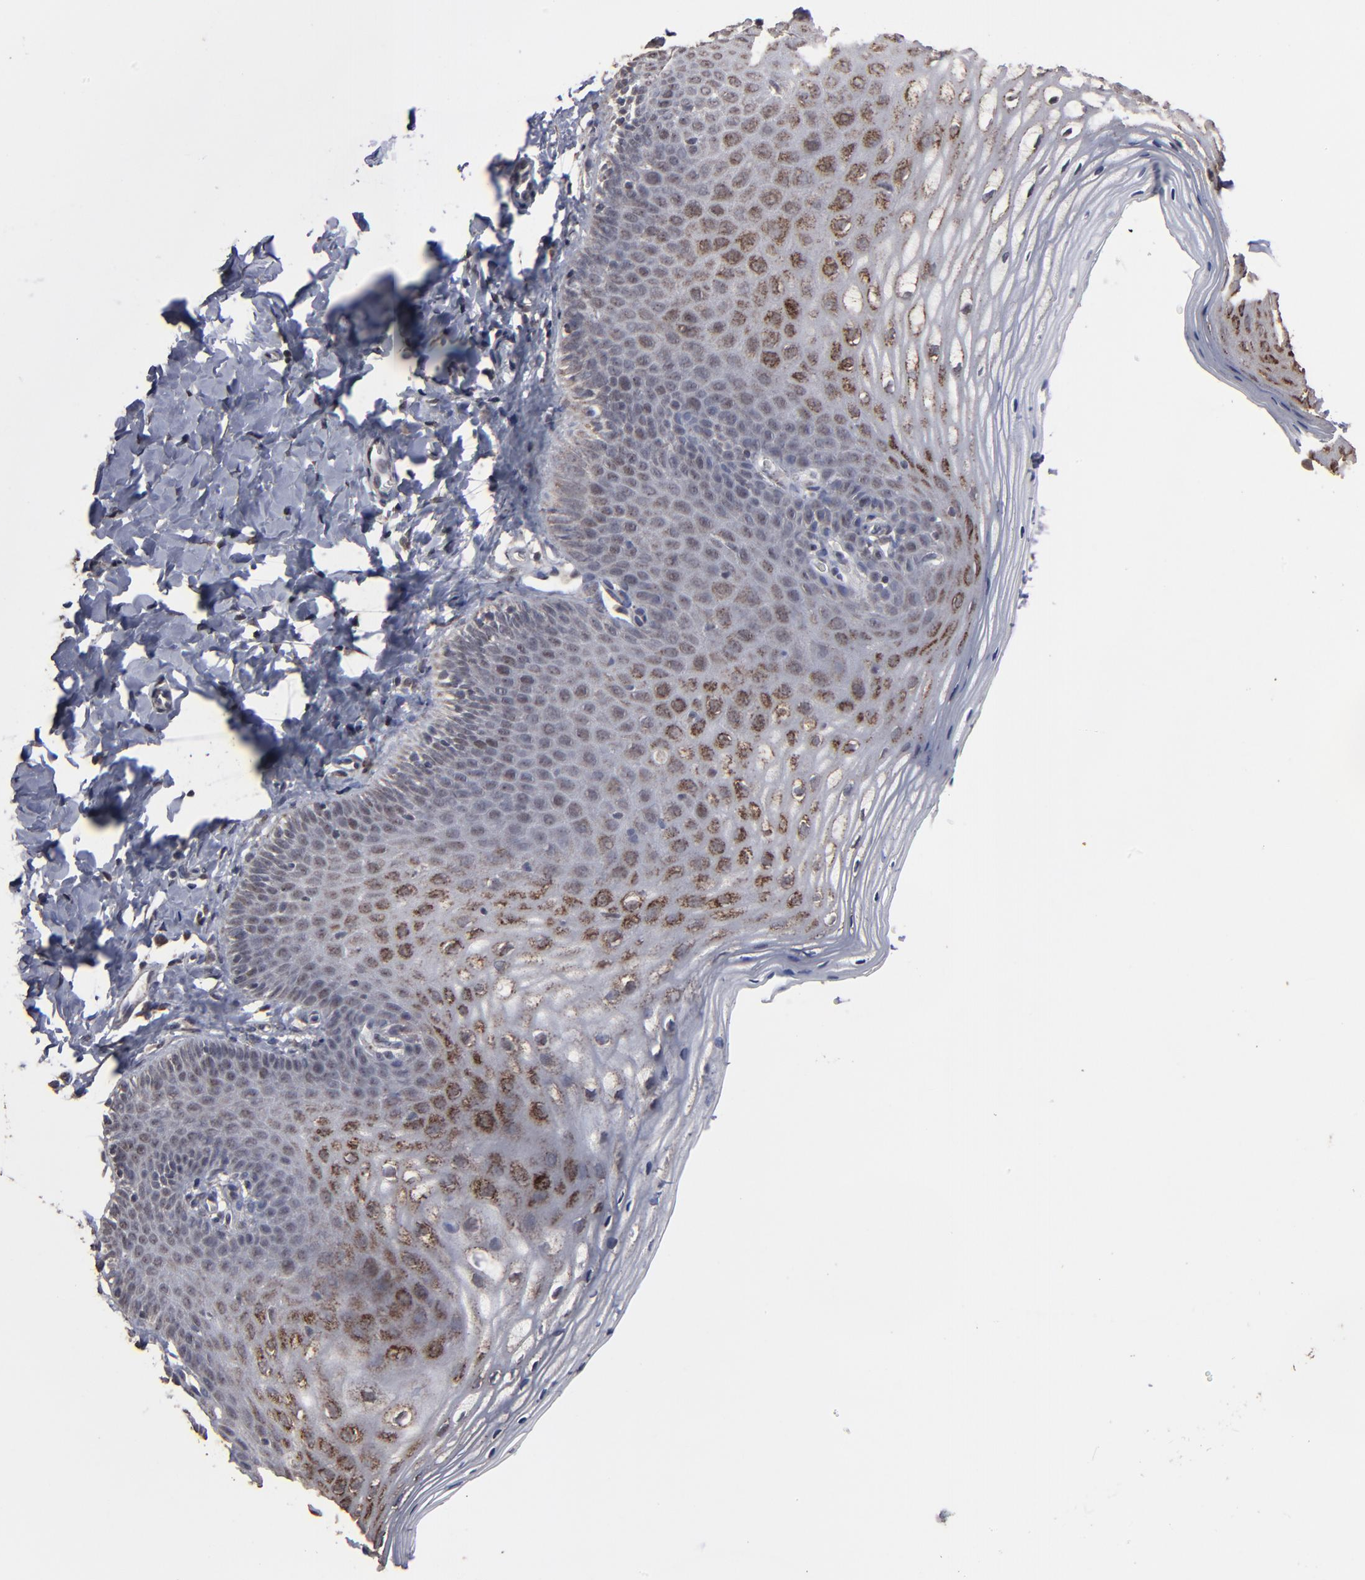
{"staining": {"intensity": "moderate", "quantity": "25%-75%", "location": "cytoplasmic/membranous,nuclear"}, "tissue": "vagina", "cell_type": "Squamous epithelial cells", "image_type": "normal", "snomed": [{"axis": "morphology", "description": "Normal tissue, NOS"}, {"axis": "topography", "description": "Vagina"}], "caption": "Brown immunohistochemical staining in benign vagina demonstrates moderate cytoplasmic/membranous,nuclear positivity in approximately 25%-75% of squamous epithelial cells.", "gene": "BNIP3", "patient": {"sex": "female", "age": 55}}